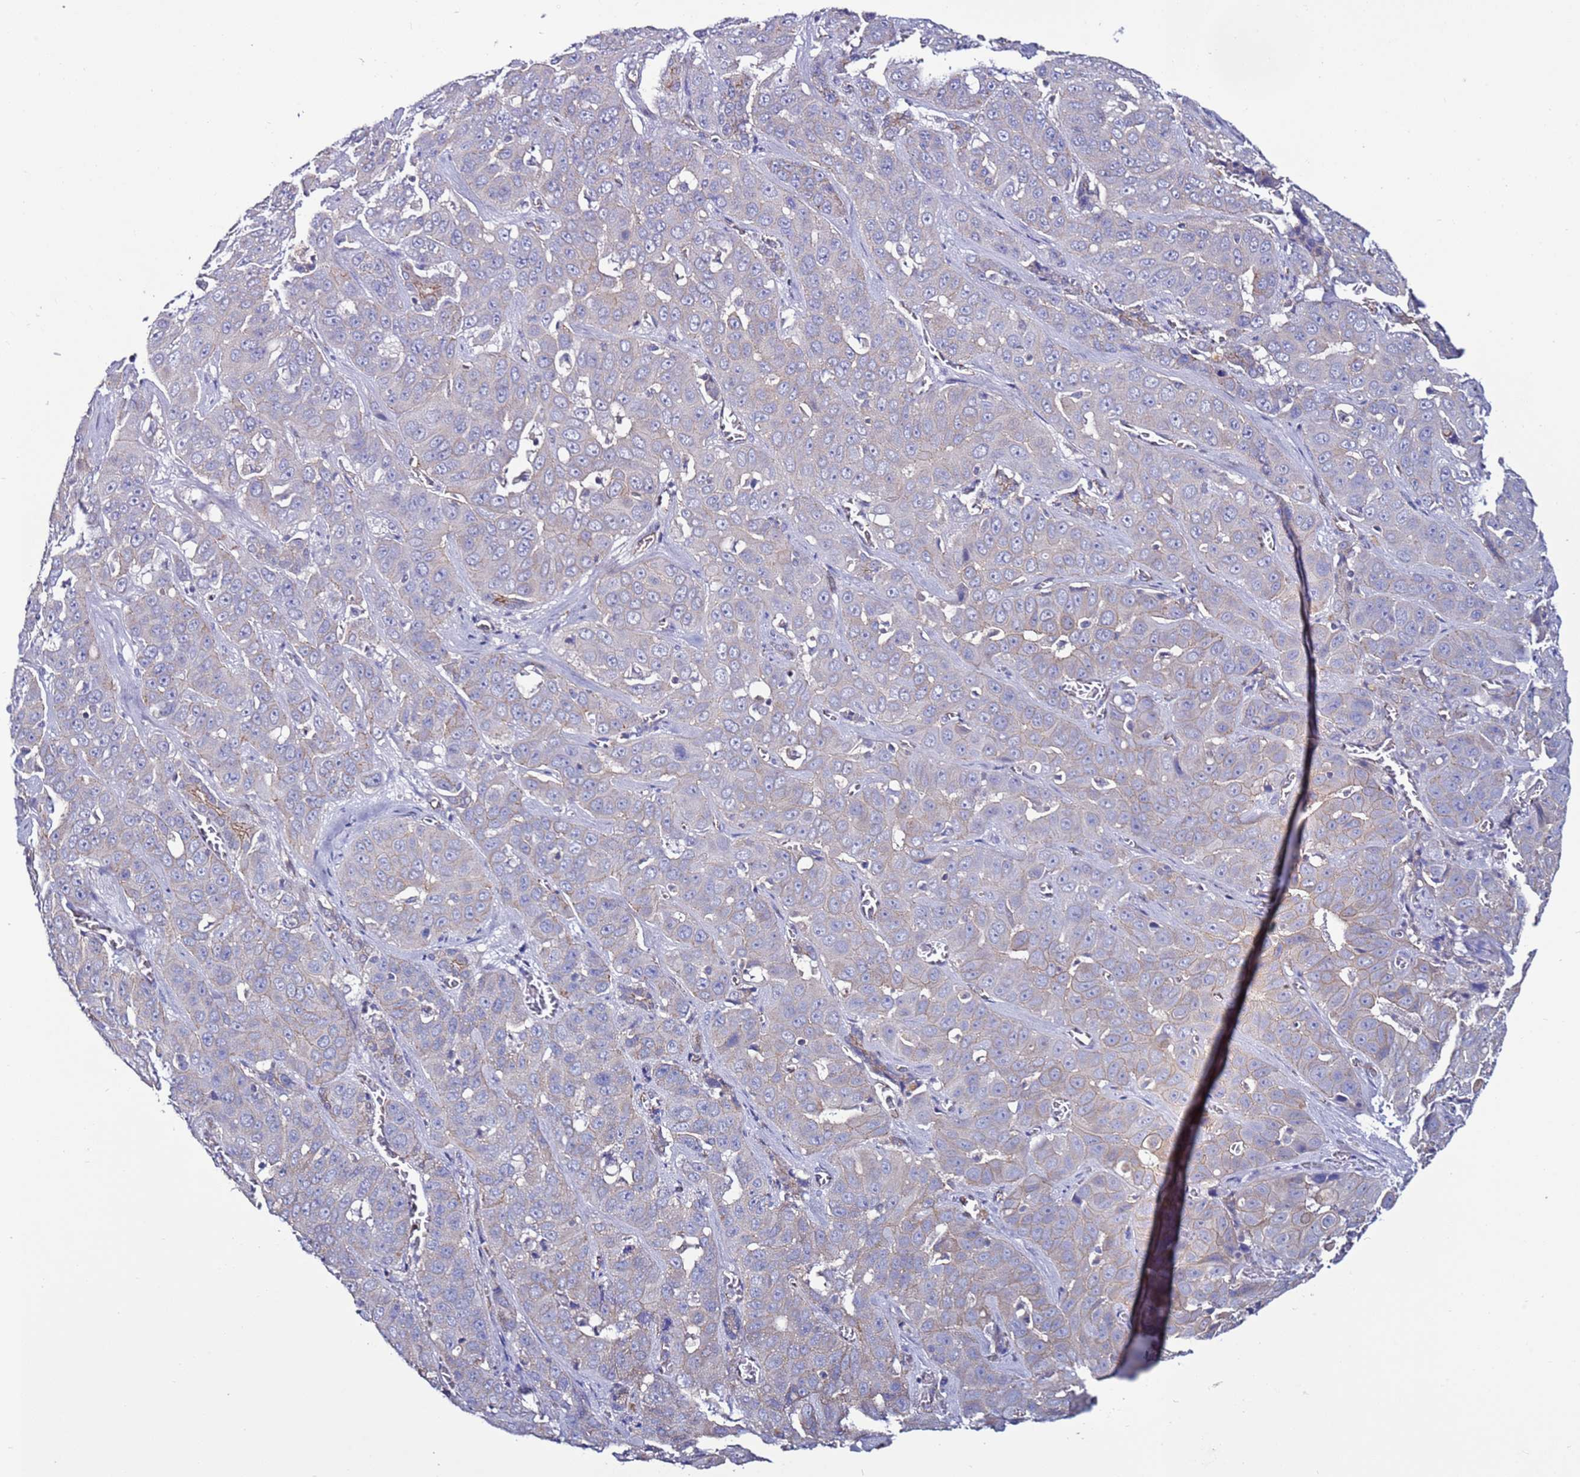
{"staining": {"intensity": "negative", "quantity": "none", "location": "none"}, "tissue": "liver cancer", "cell_type": "Tumor cells", "image_type": "cancer", "snomed": [{"axis": "morphology", "description": "Cholangiocarcinoma"}, {"axis": "topography", "description": "Liver"}], "caption": "DAB (3,3'-diaminobenzidine) immunohistochemical staining of human liver cancer demonstrates no significant expression in tumor cells. Nuclei are stained in blue.", "gene": "TENM3", "patient": {"sex": "female", "age": 52}}